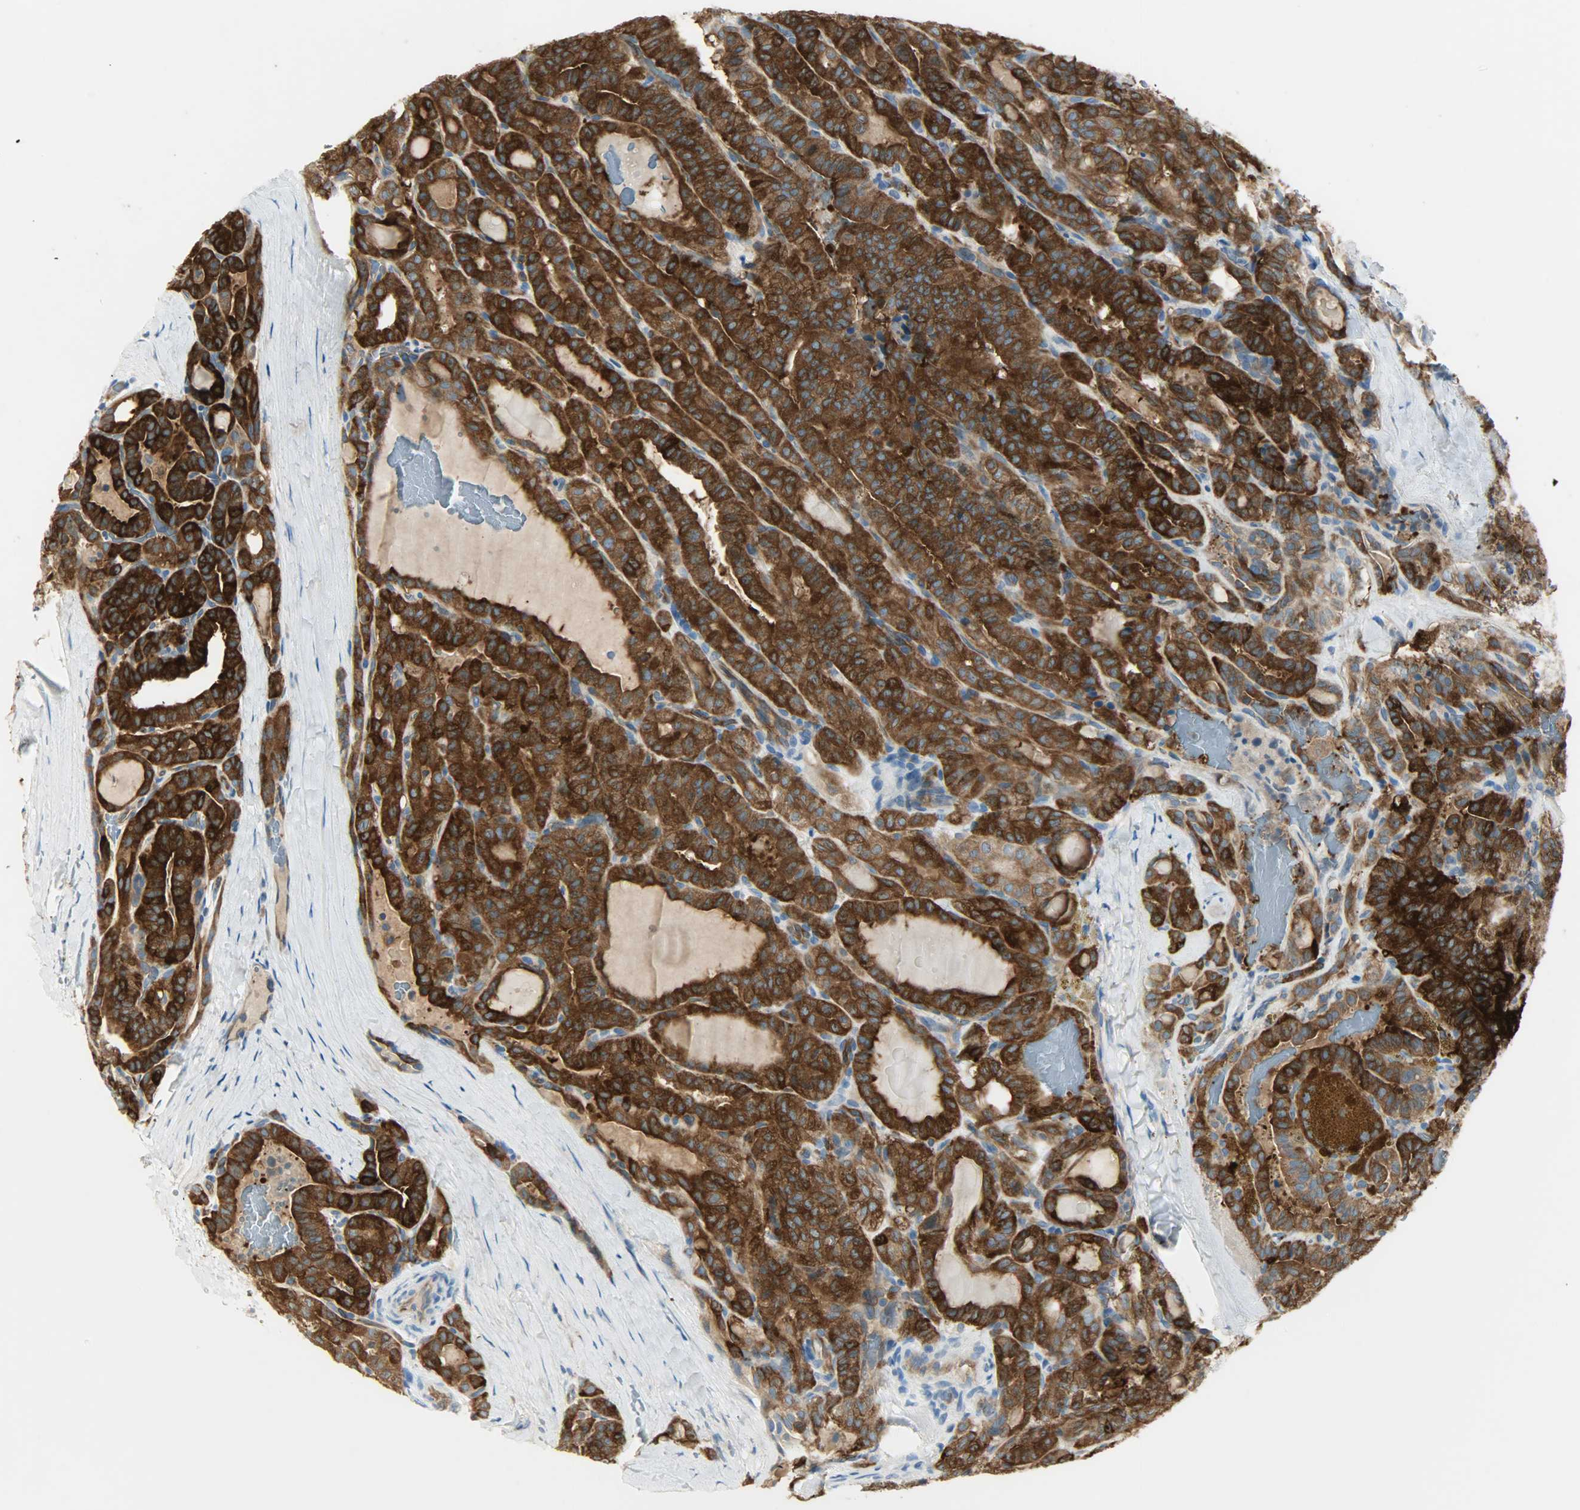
{"staining": {"intensity": "strong", "quantity": ">75%", "location": "cytoplasmic/membranous"}, "tissue": "thyroid cancer", "cell_type": "Tumor cells", "image_type": "cancer", "snomed": [{"axis": "morphology", "description": "Papillary adenocarcinoma, NOS"}, {"axis": "topography", "description": "Thyroid gland"}], "caption": "This is a histology image of immunohistochemistry (IHC) staining of thyroid papillary adenocarcinoma, which shows strong positivity in the cytoplasmic/membranous of tumor cells.", "gene": "WARS1", "patient": {"sex": "male", "age": 77}}